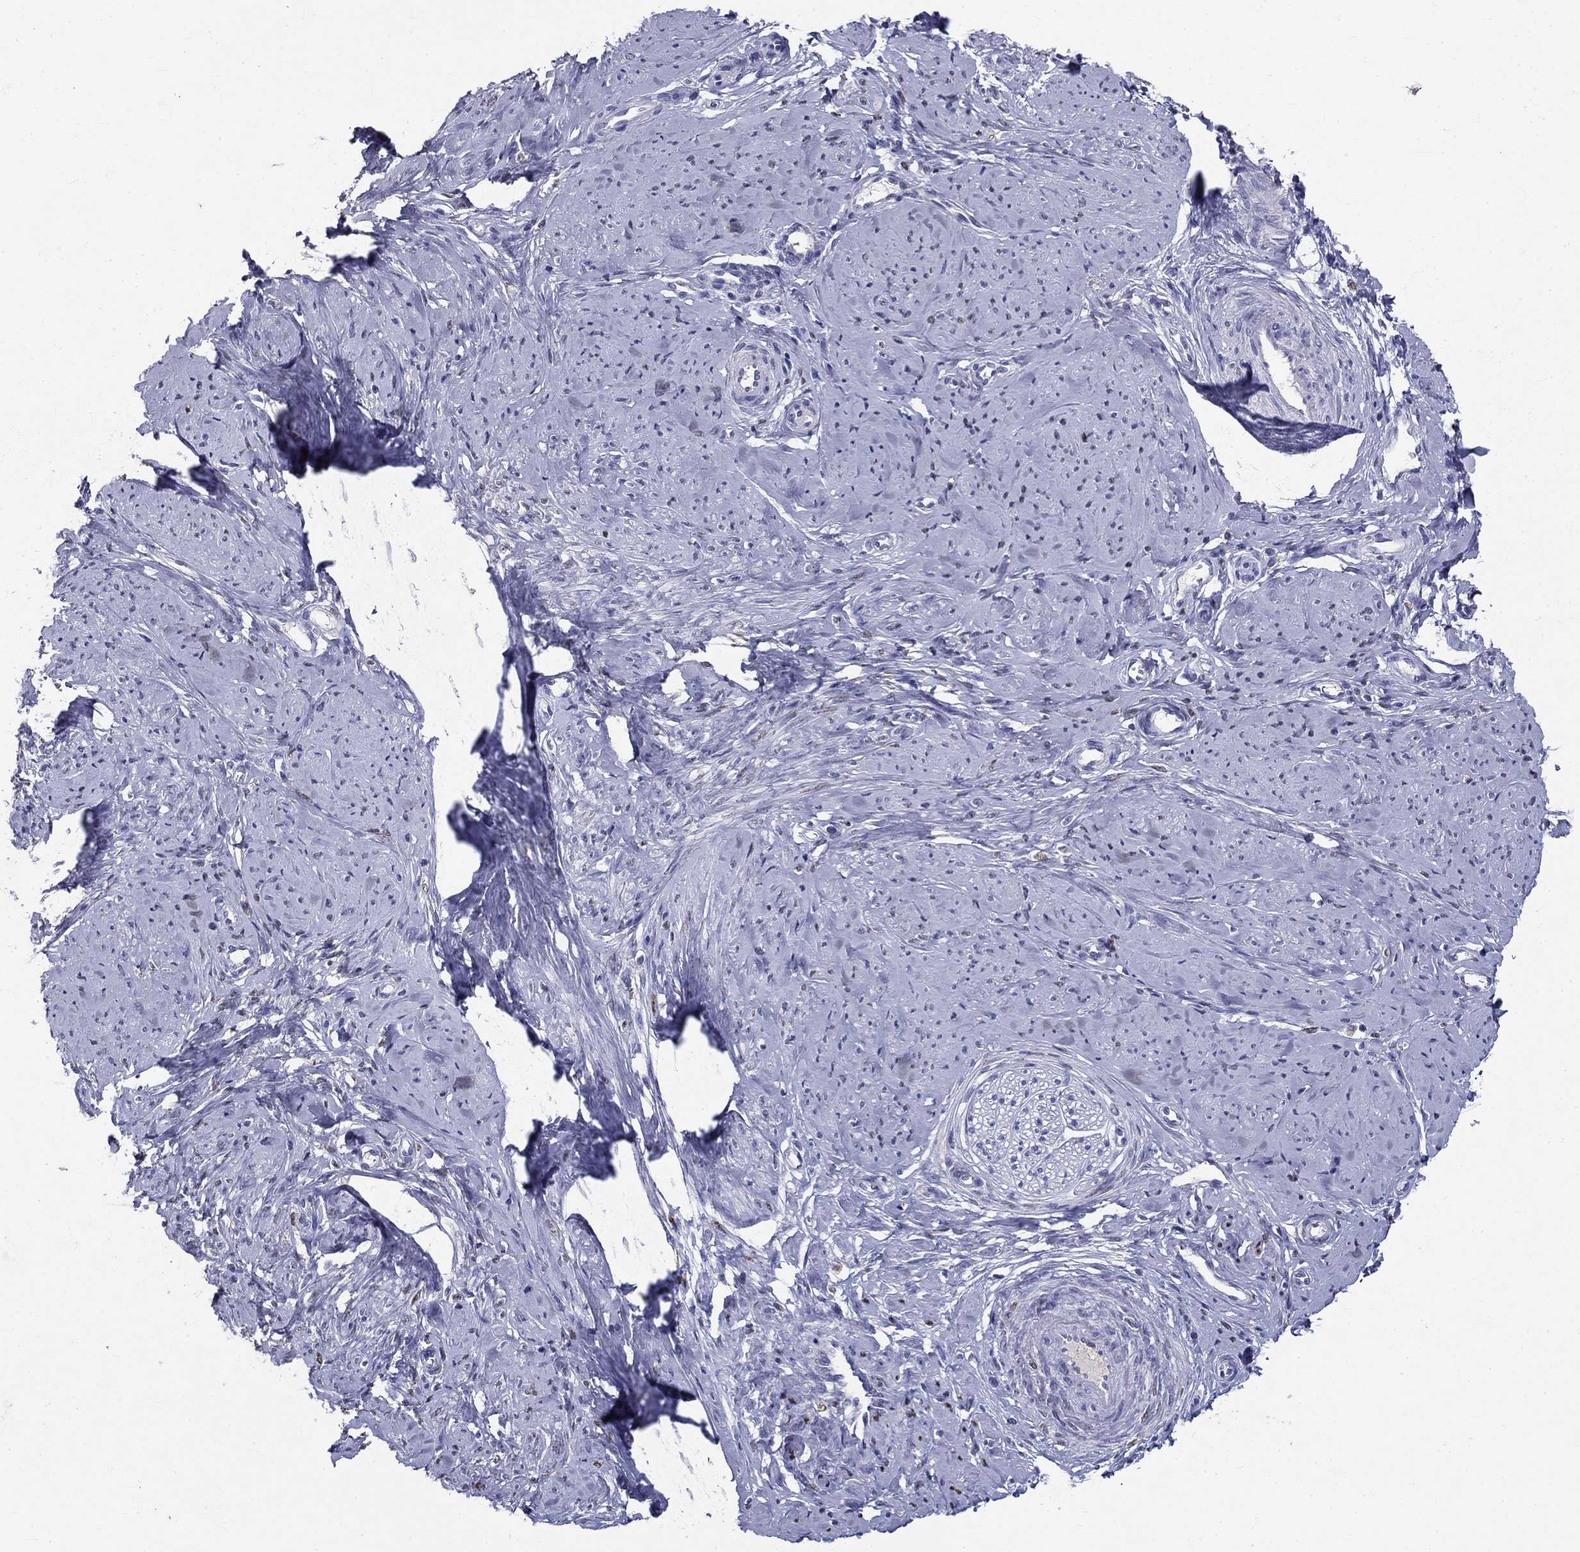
{"staining": {"intensity": "negative", "quantity": "none", "location": "none"}, "tissue": "smooth muscle", "cell_type": "Smooth muscle cells", "image_type": "normal", "snomed": [{"axis": "morphology", "description": "Normal tissue, NOS"}, {"axis": "topography", "description": "Smooth muscle"}], "caption": "Immunohistochemistry (IHC) of unremarkable smooth muscle reveals no expression in smooth muscle cells.", "gene": "IGSF8", "patient": {"sex": "female", "age": 48}}